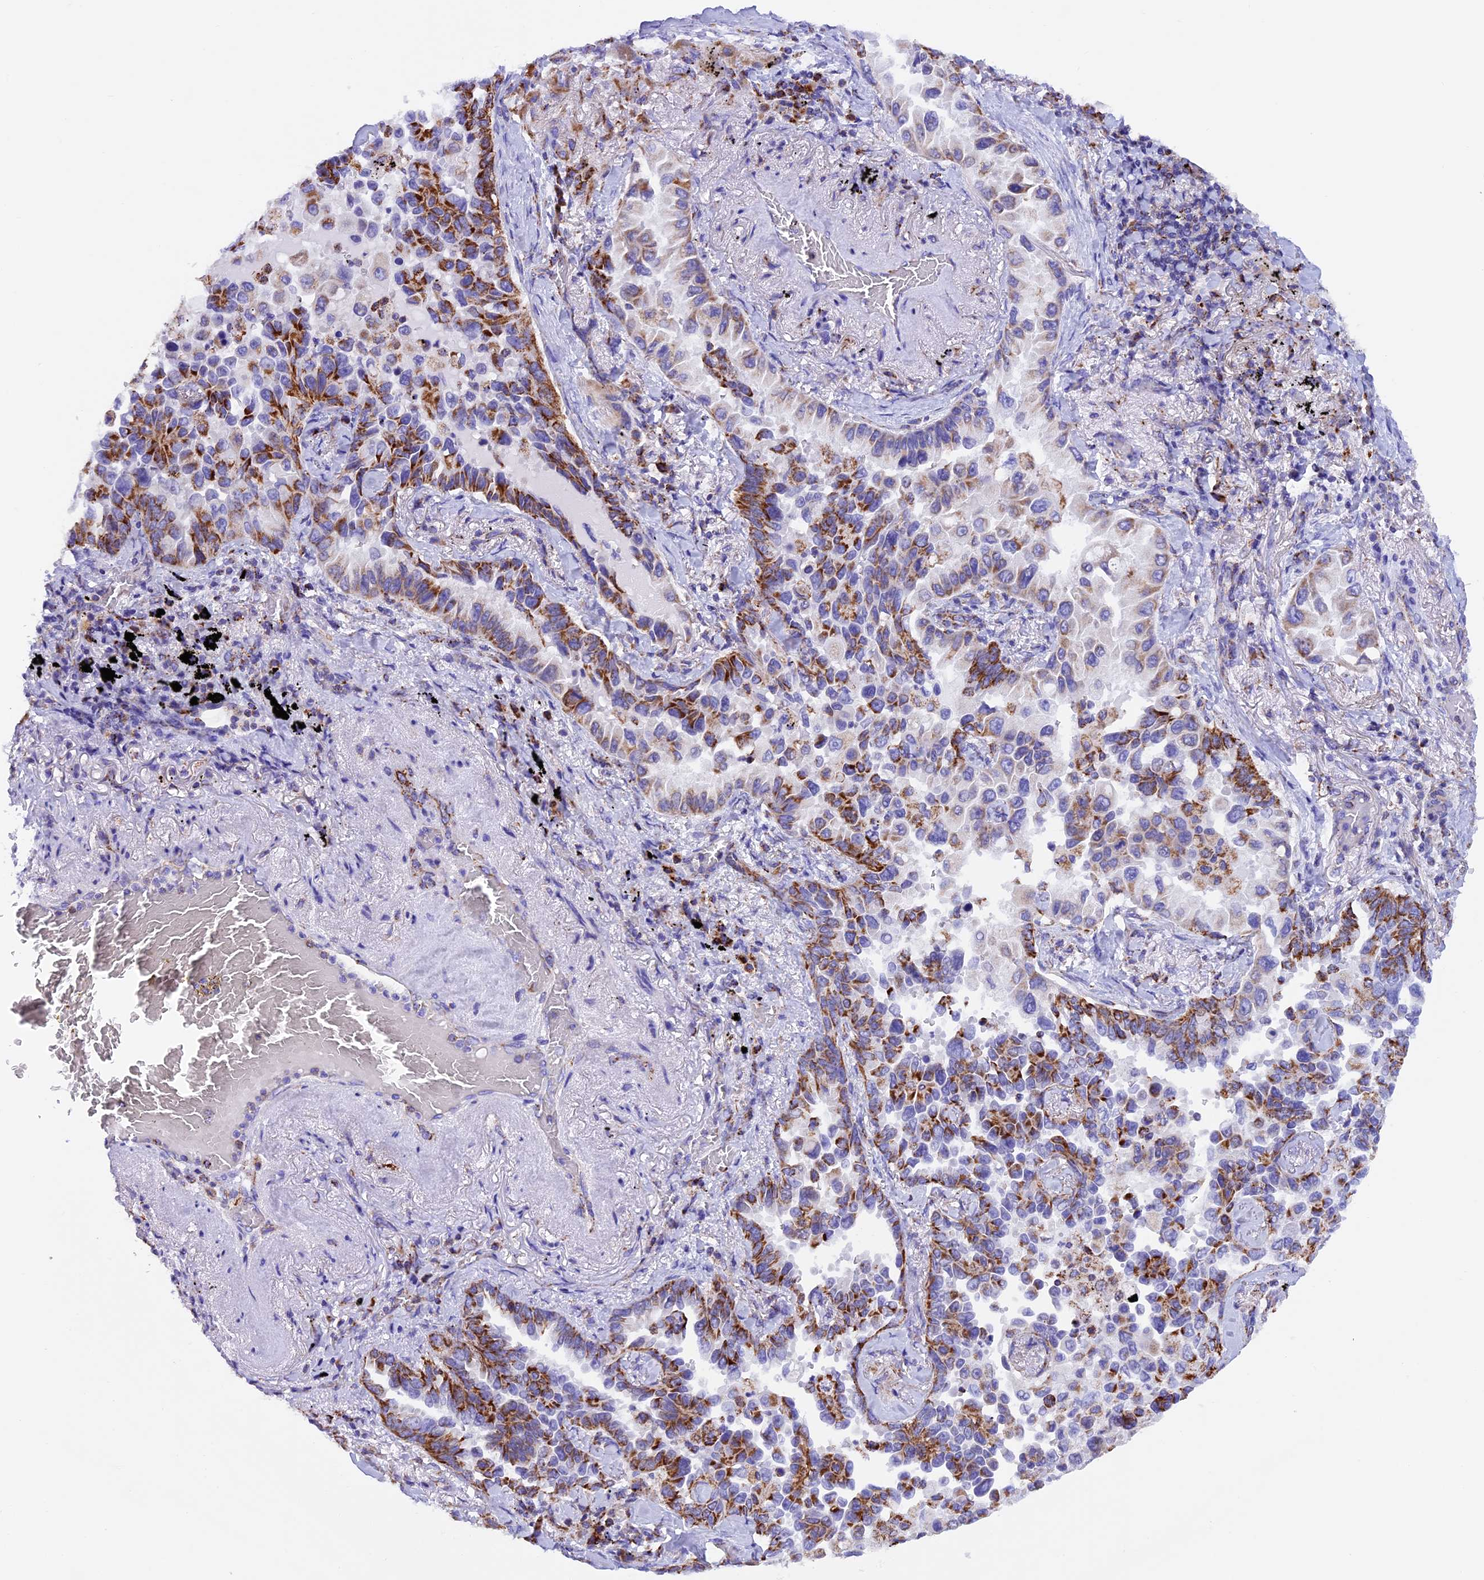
{"staining": {"intensity": "strong", "quantity": "25%-75%", "location": "cytoplasmic/membranous"}, "tissue": "lung cancer", "cell_type": "Tumor cells", "image_type": "cancer", "snomed": [{"axis": "morphology", "description": "Adenocarcinoma, NOS"}, {"axis": "topography", "description": "Lung"}], "caption": "Human lung adenocarcinoma stained for a protein (brown) exhibits strong cytoplasmic/membranous positive positivity in approximately 25%-75% of tumor cells.", "gene": "SLC8B1", "patient": {"sex": "female", "age": 67}}